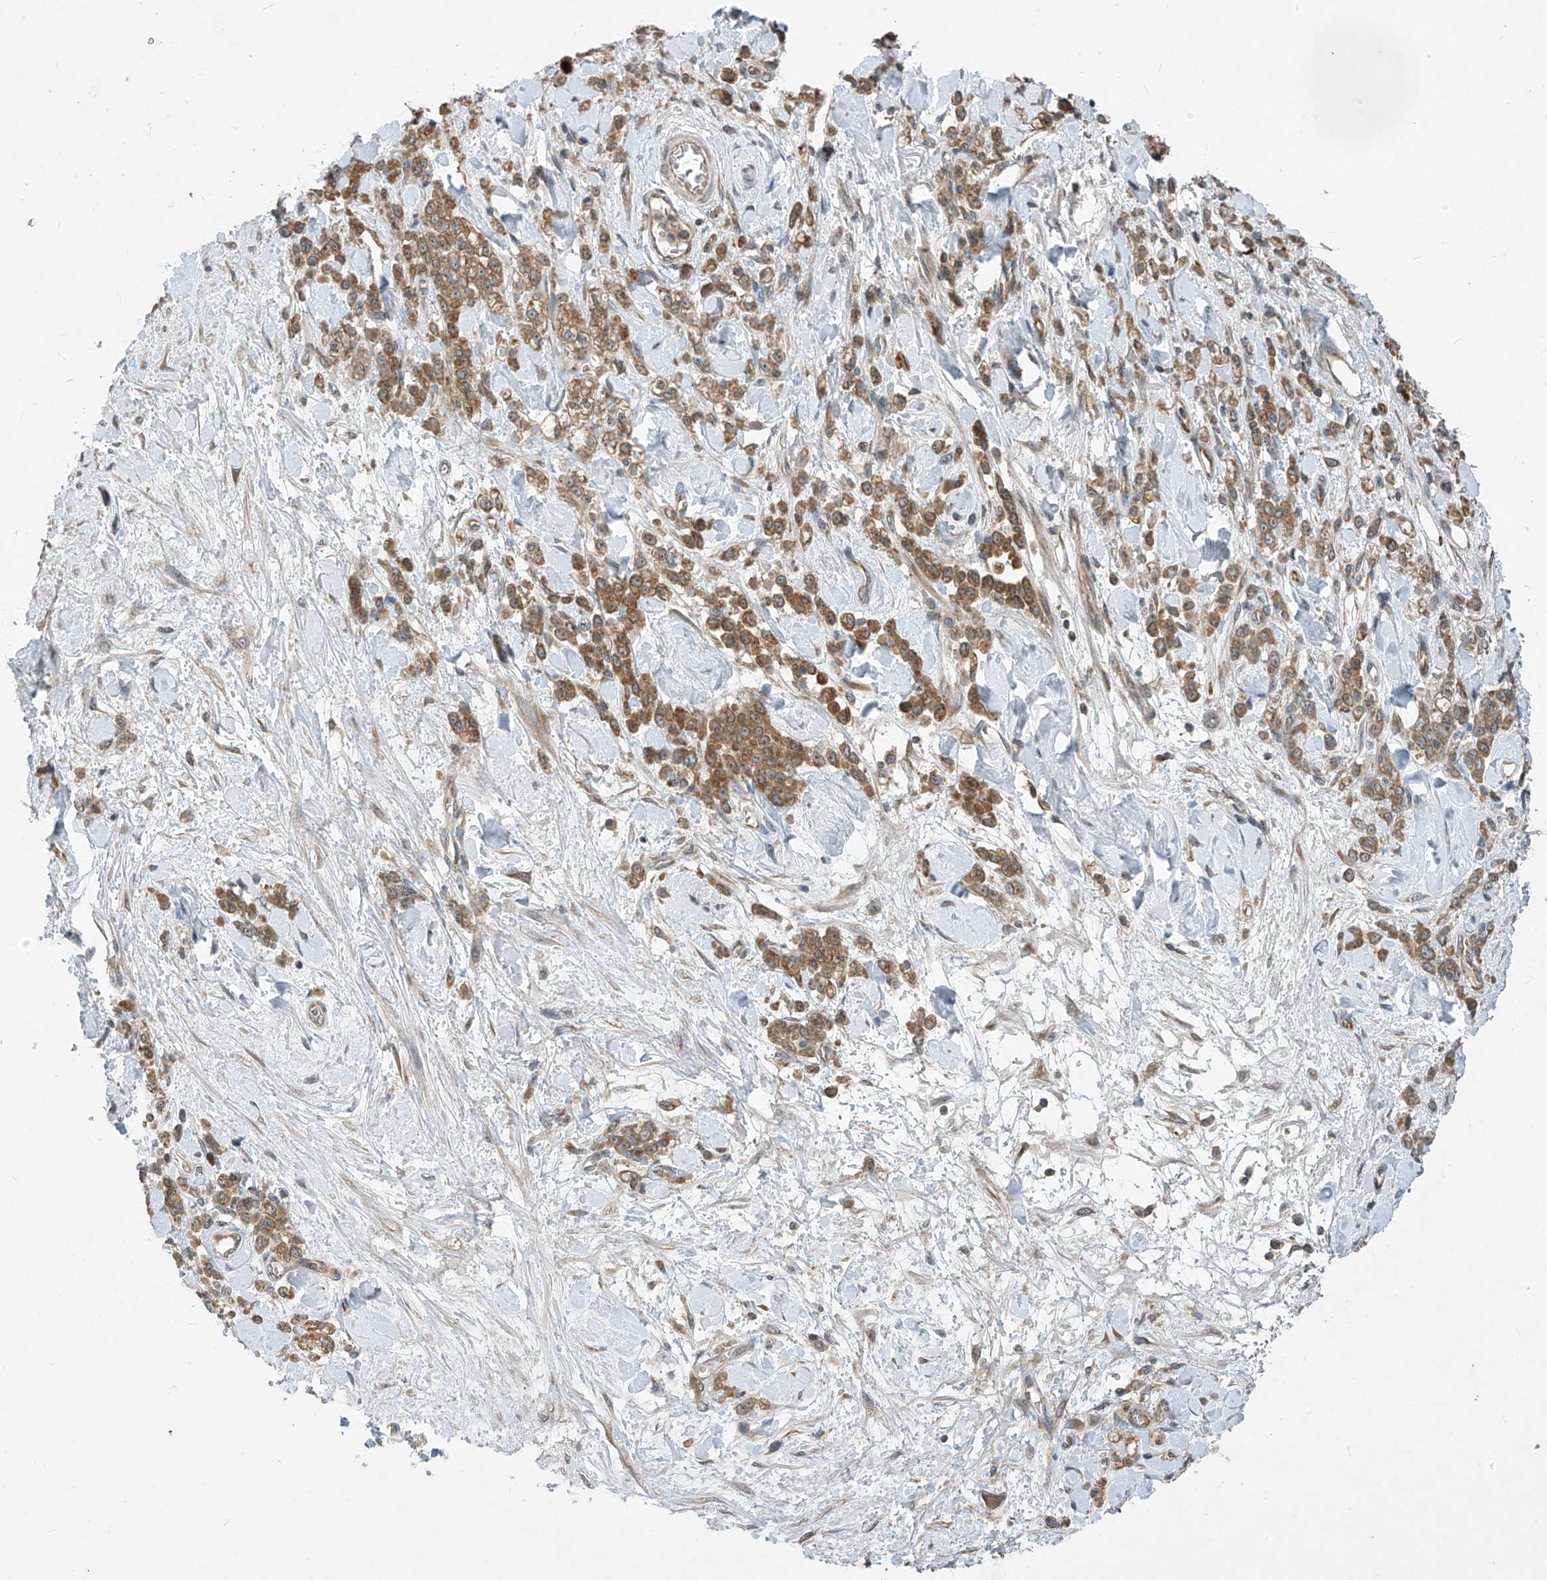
{"staining": {"intensity": "moderate", "quantity": ">75%", "location": "cytoplasmic/membranous"}, "tissue": "stomach cancer", "cell_type": "Tumor cells", "image_type": "cancer", "snomed": [{"axis": "morphology", "description": "Normal tissue, NOS"}, {"axis": "morphology", "description": "Adenocarcinoma, NOS"}, {"axis": "topography", "description": "Stomach"}], "caption": "A medium amount of moderate cytoplasmic/membranous positivity is appreciated in approximately >75% of tumor cells in stomach adenocarcinoma tissue. The staining was performed using DAB to visualize the protein expression in brown, while the nuclei were stained in blue with hematoxylin (Magnification: 20x).", "gene": "RPL34", "patient": {"sex": "male", "age": 82}}